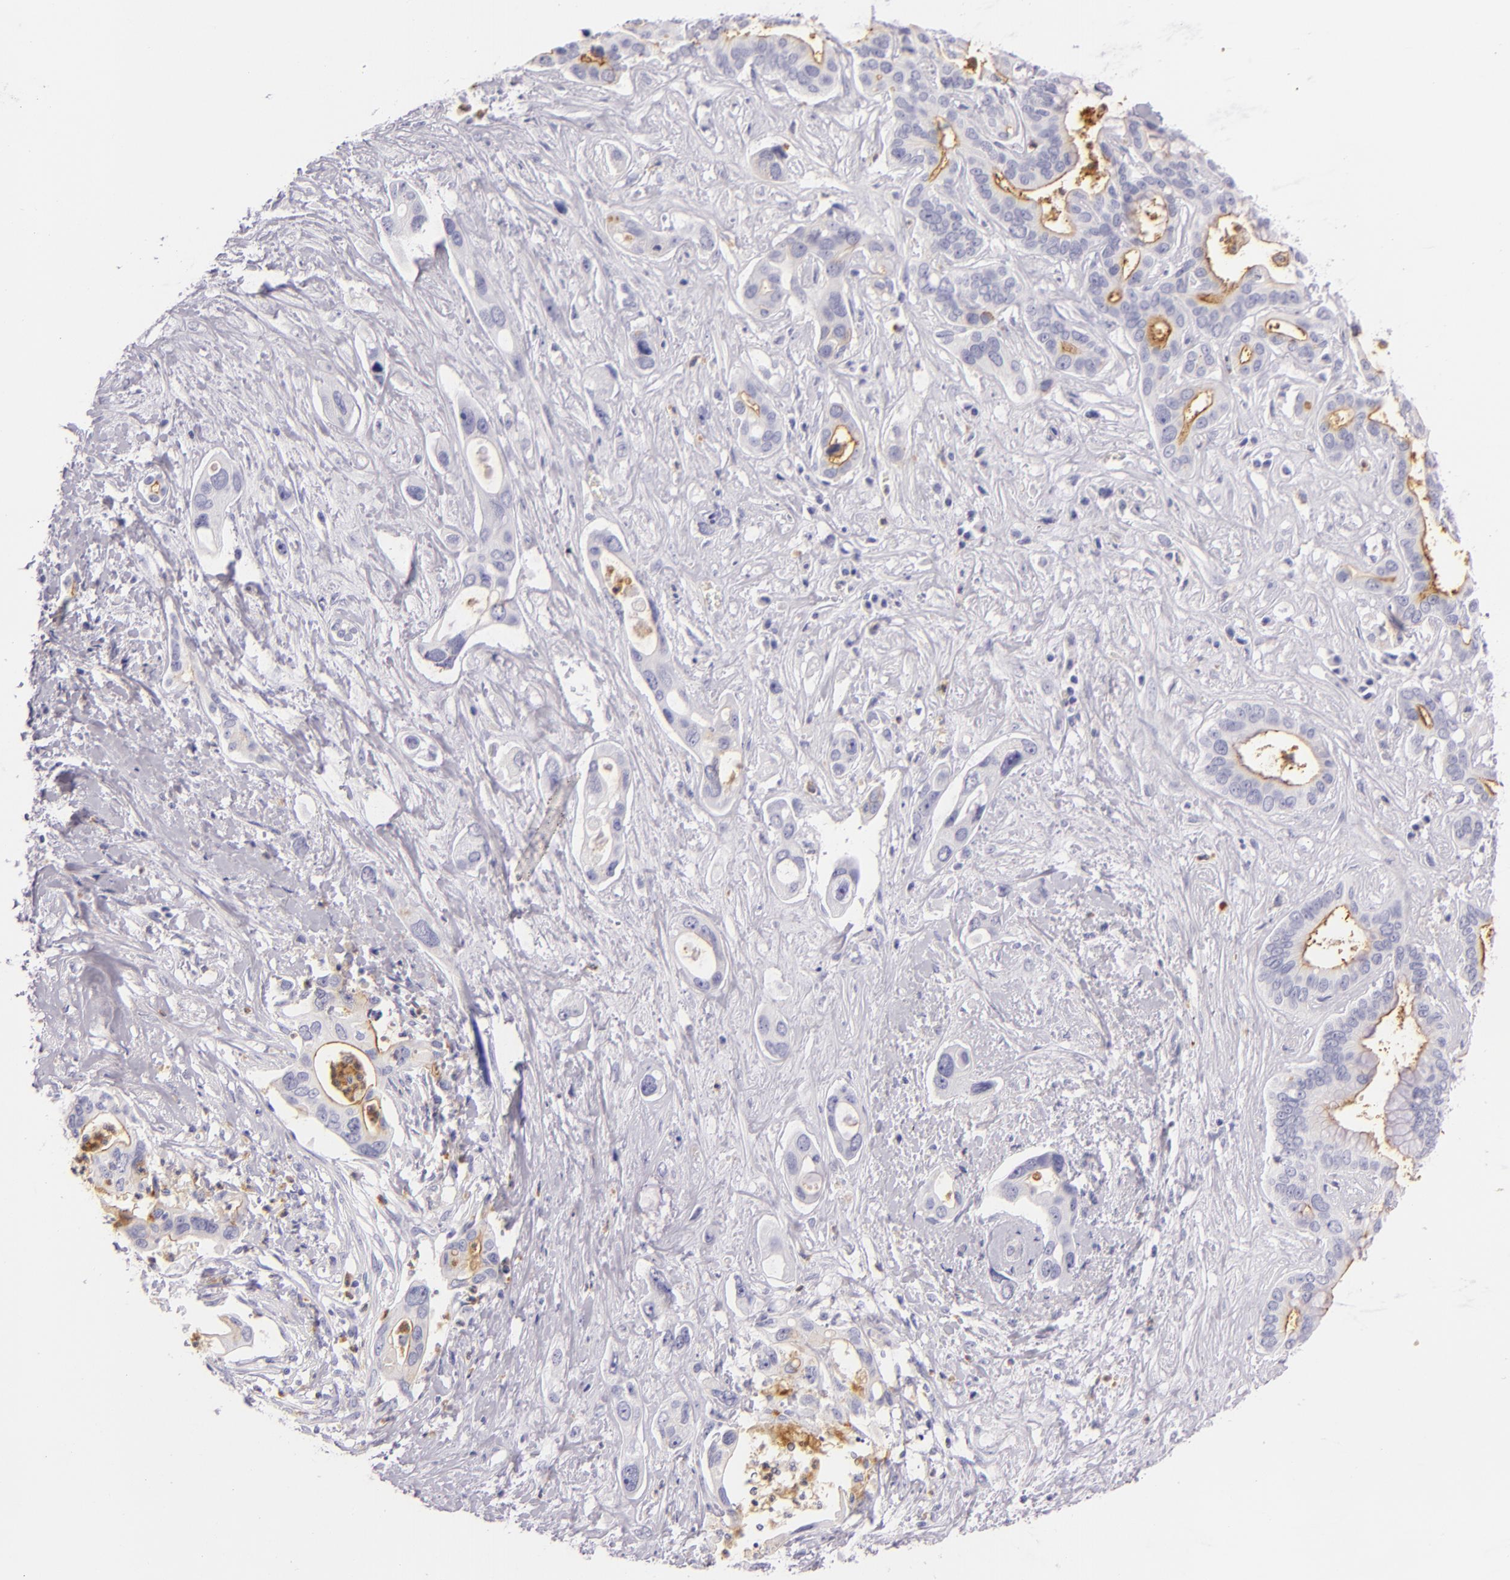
{"staining": {"intensity": "negative", "quantity": "none", "location": "none"}, "tissue": "liver cancer", "cell_type": "Tumor cells", "image_type": "cancer", "snomed": [{"axis": "morphology", "description": "Cholangiocarcinoma"}, {"axis": "topography", "description": "Liver"}], "caption": "Tumor cells show no significant protein staining in cholangiocarcinoma (liver).", "gene": "CEACAM1", "patient": {"sex": "female", "age": 65}}